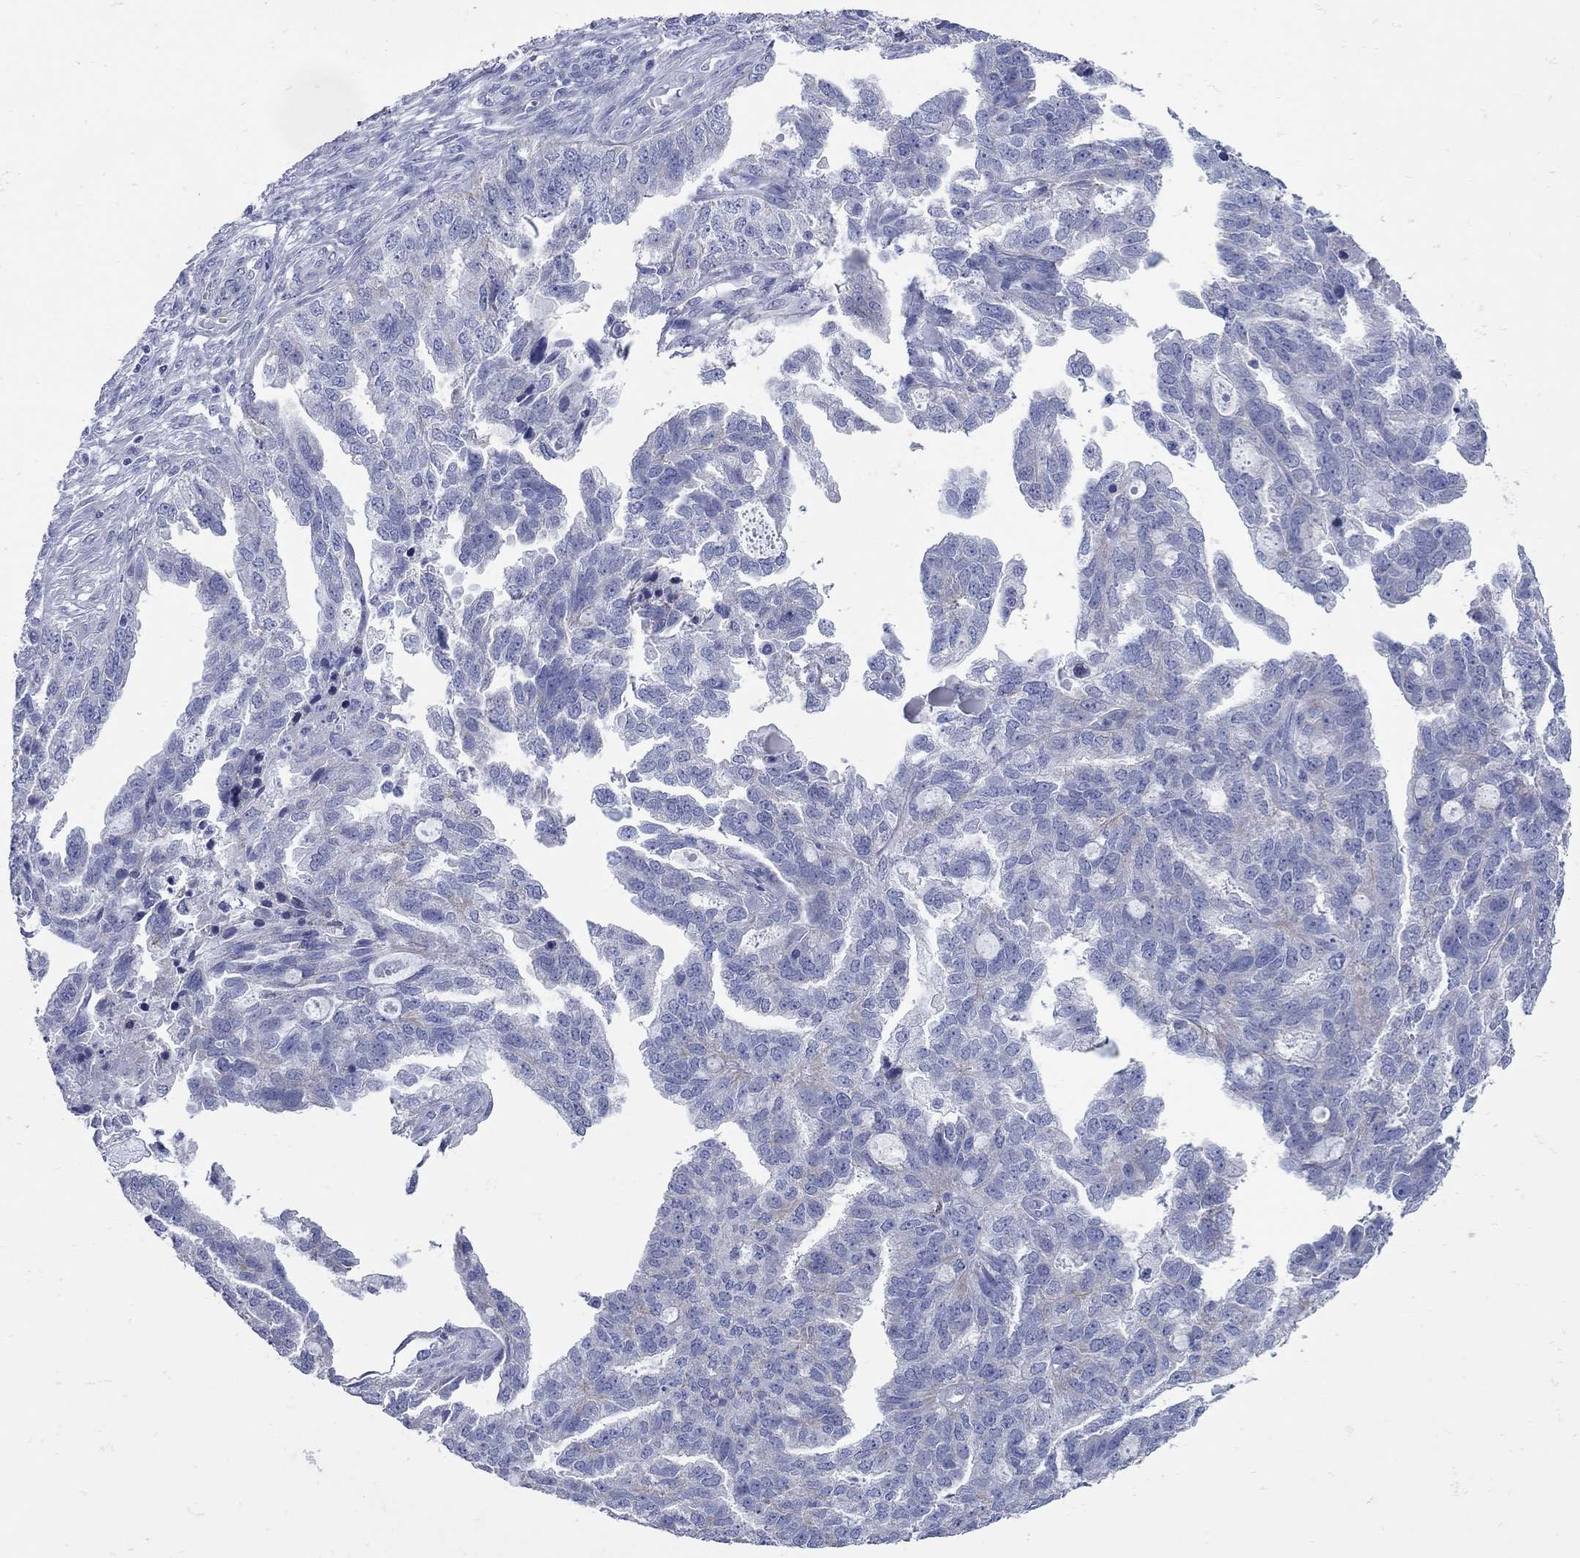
{"staining": {"intensity": "negative", "quantity": "none", "location": "none"}, "tissue": "ovarian cancer", "cell_type": "Tumor cells", "image_type": "cancer", "snomed": [{"axis": "morphology", "description": "Cystadenocarcinoma, serous, NOS"}, {"axis": "topography", "description": "Ovary"}], "caption": "A photomicrograph of ovarian serous cystadenocarcinoma stained for a protein demonstrates no brown staining in tumor cells.", "gene": "PDZD3", "patient": {"sex": "female", "age": 51}}